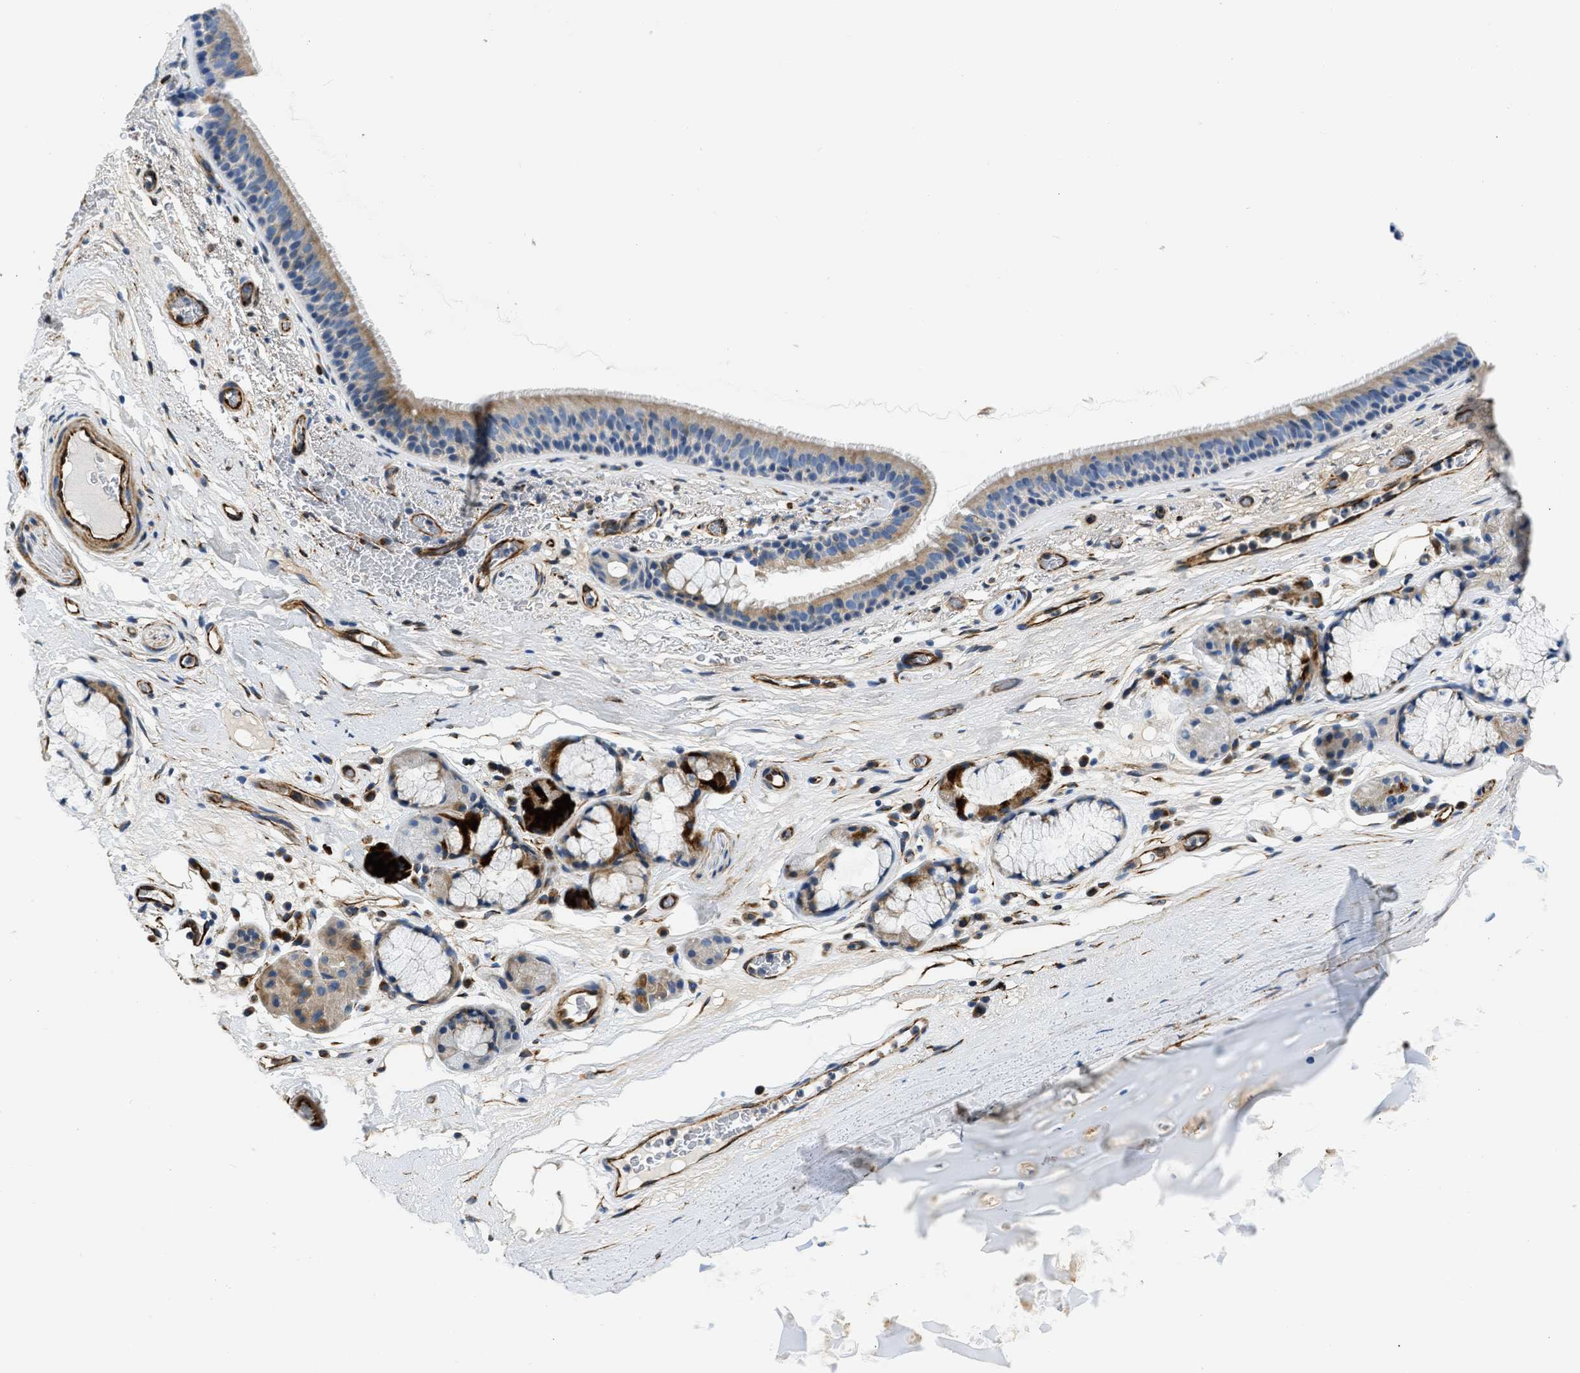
{"staining": {"intensity": "moderate", "quantity": ">75%", "location": "cytoplasmic/membranous"}, "tissue": "bronchus", "cell_type": "Respiratory epithelial cells", "image_type": "normal", "snomed": [{"axis": "morphology", "description": "Normal tissue, NOS"}, {"axis": "topography", "description": "Cartilage tissue"}], "caption": "Unremarkable bronchus demonstrates moderate cytoplasmic/membranous staining in about >75% of respiratory epithelial cells, visualized by immunohistochemistry.", "gene": "ULK4", "patient": {"sex": "female", "age": 63}}